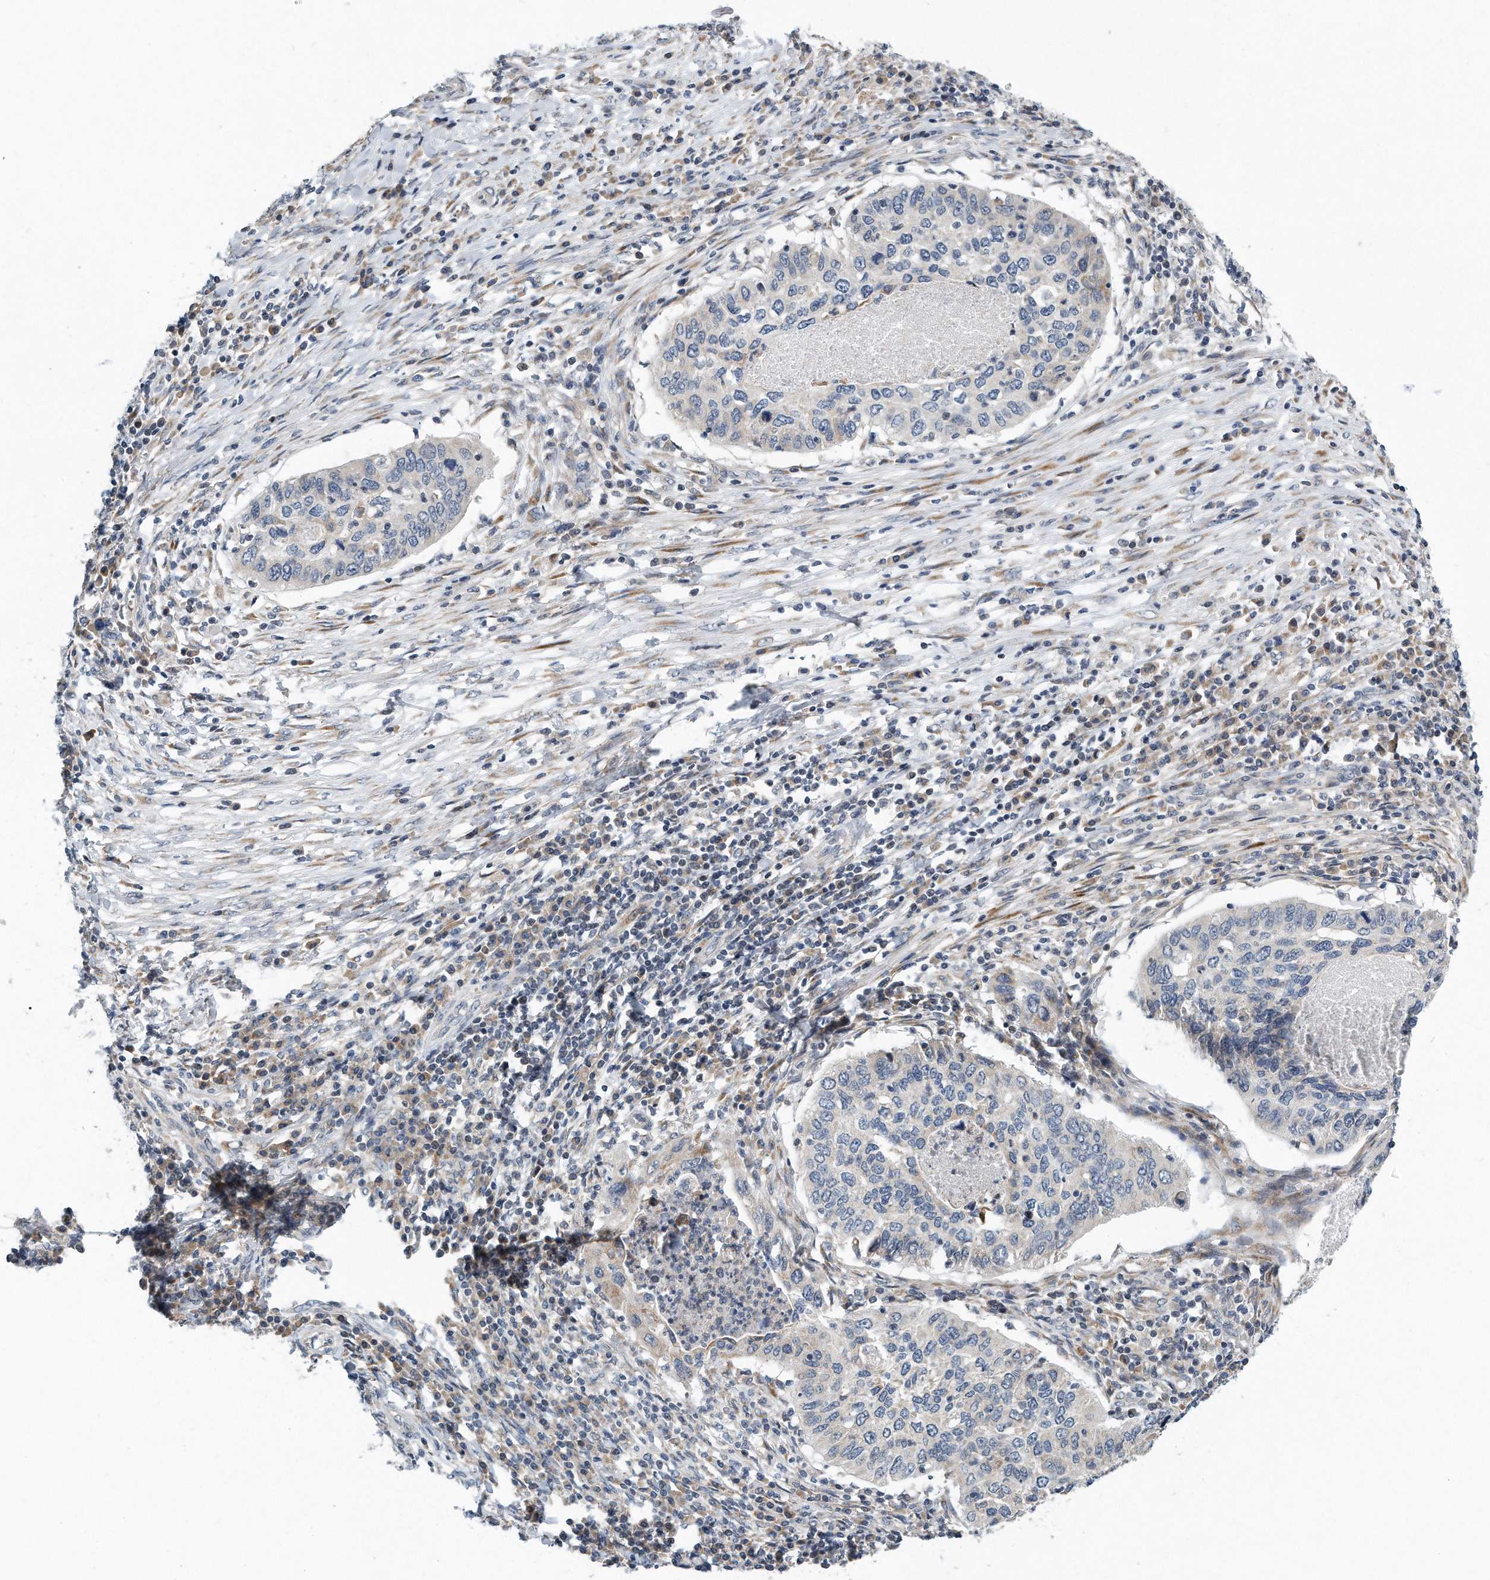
{"staining": {"intensity": "negative", "quantity": "none", "location": "none"}, "tissue": "cervical cancer", "cell_type": "Tumor cells", "image_type": "cancer", "snomed": [{"axis": "morphology", "description": "Squamous cell carcinoma, NOS"}, {"axis": "topography", "description": "Cervix"}], "caption": "Cervical squamous cell carcinoma stained for a protein using IHC exhibits no expression tumor cells.", "gene": "VLDLR", "patient": {"sex": "female", "age": 38}}